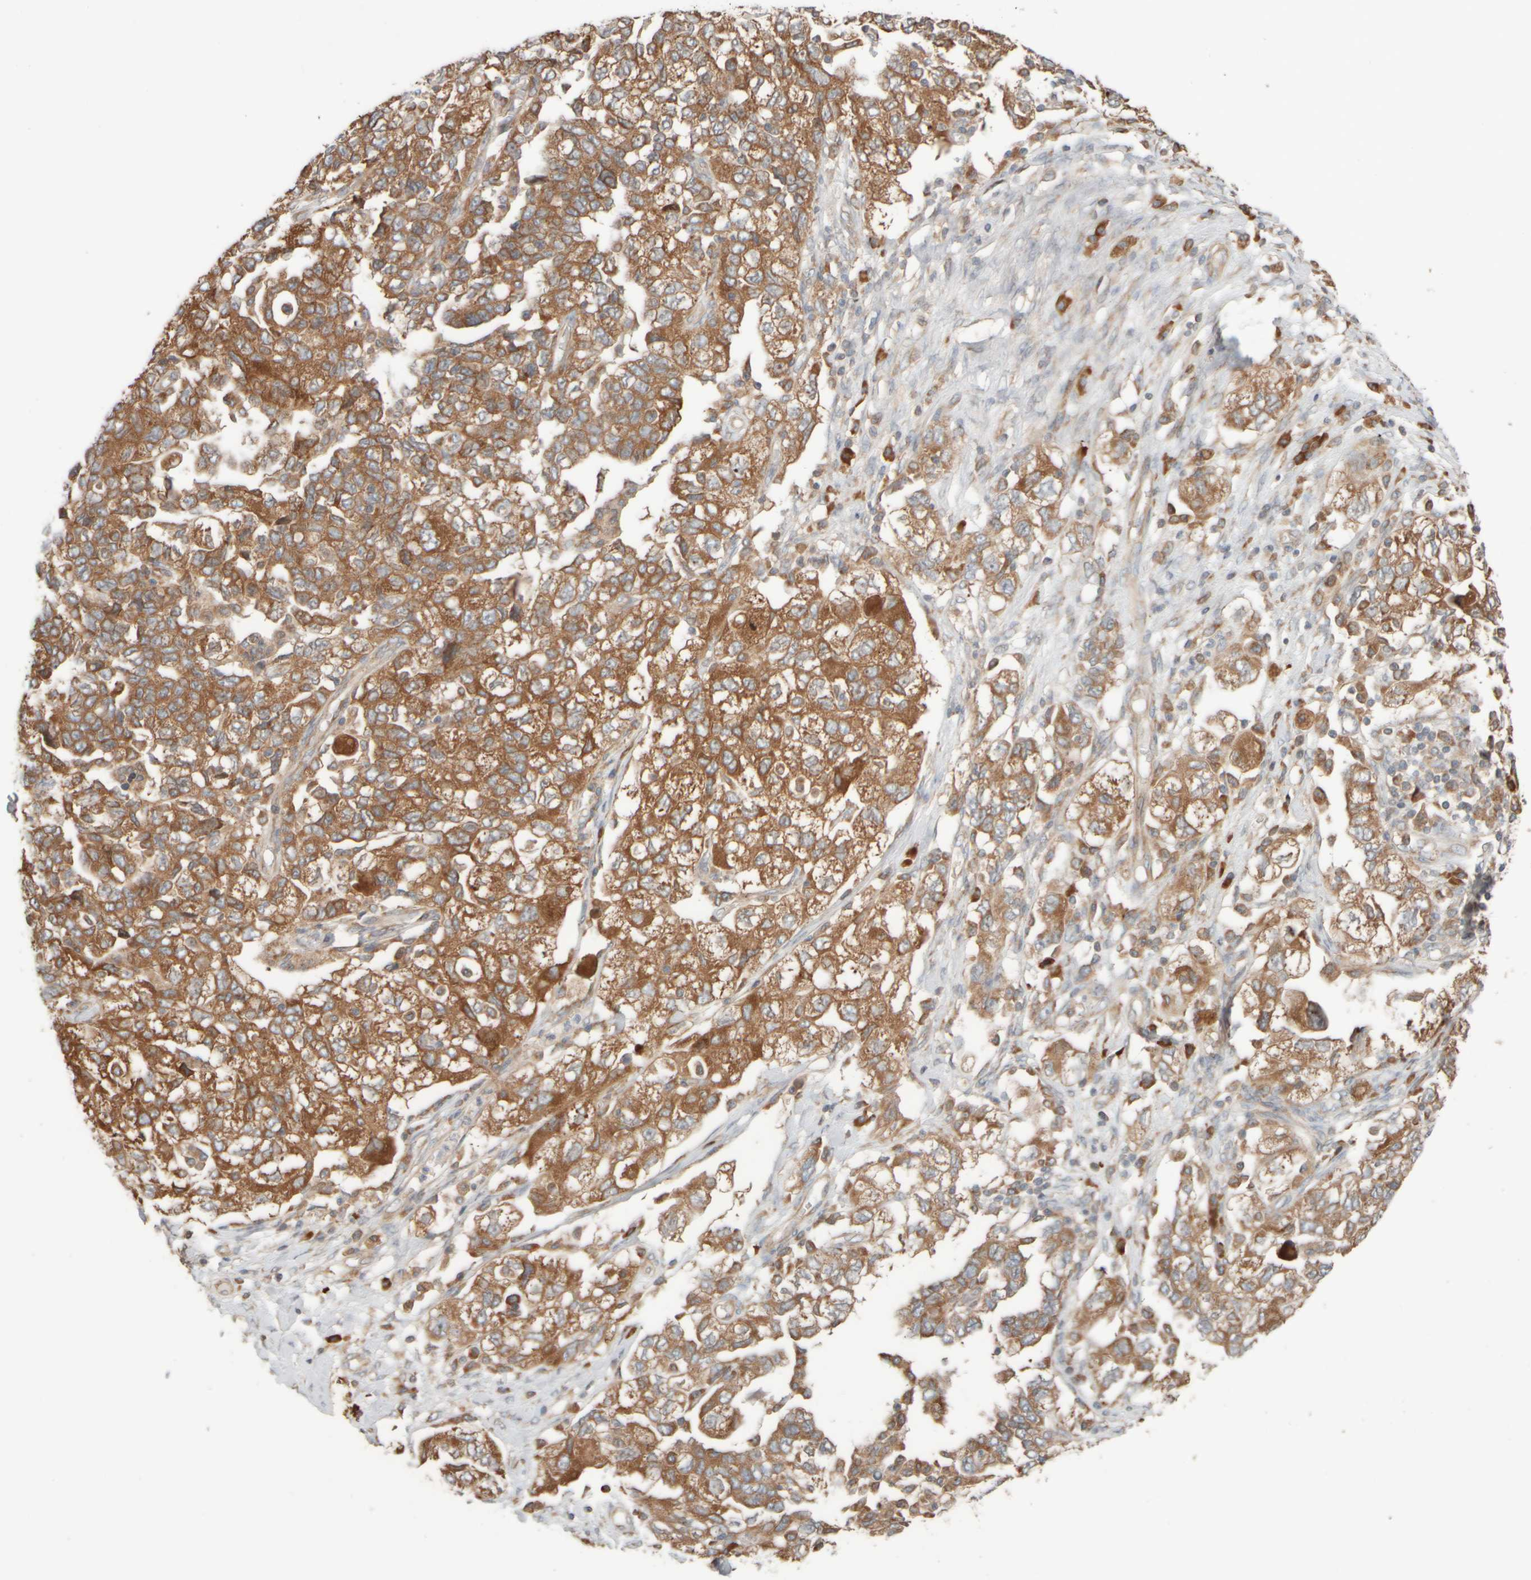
{"staining": {"intensity": "moderate", "quantity": ">75%", "location": "cytoplasmic/membranous"}, "tissue": "ovarian cancer", "cell_type": "Tumor cells", "image_type": "cancer", "snomed": [{"axis": "morphology", "description": "Carcinoma, NOS"}, {"axis": "morphology", "description": "Cystadenocarcinoma, serous, NOS"}, {"axis": "topography", "description": "Ovary"}], "caption": "DAB (3,3'-diaminobenzidine) immunohistochemical staining of ovarian cancer (carcinoma) demonstrates moderate cytoplasmic/membranous protein expression in approximately >75% of tumor cells. The staining is performed using DAB (3,3'-diaminobenzidine) brown chromogen to label protein expression. The nuclei are counter-stained blue using hematoxylin.", "gene": "EIF2B3", "patient": {"sex": "female", "age": 69}}